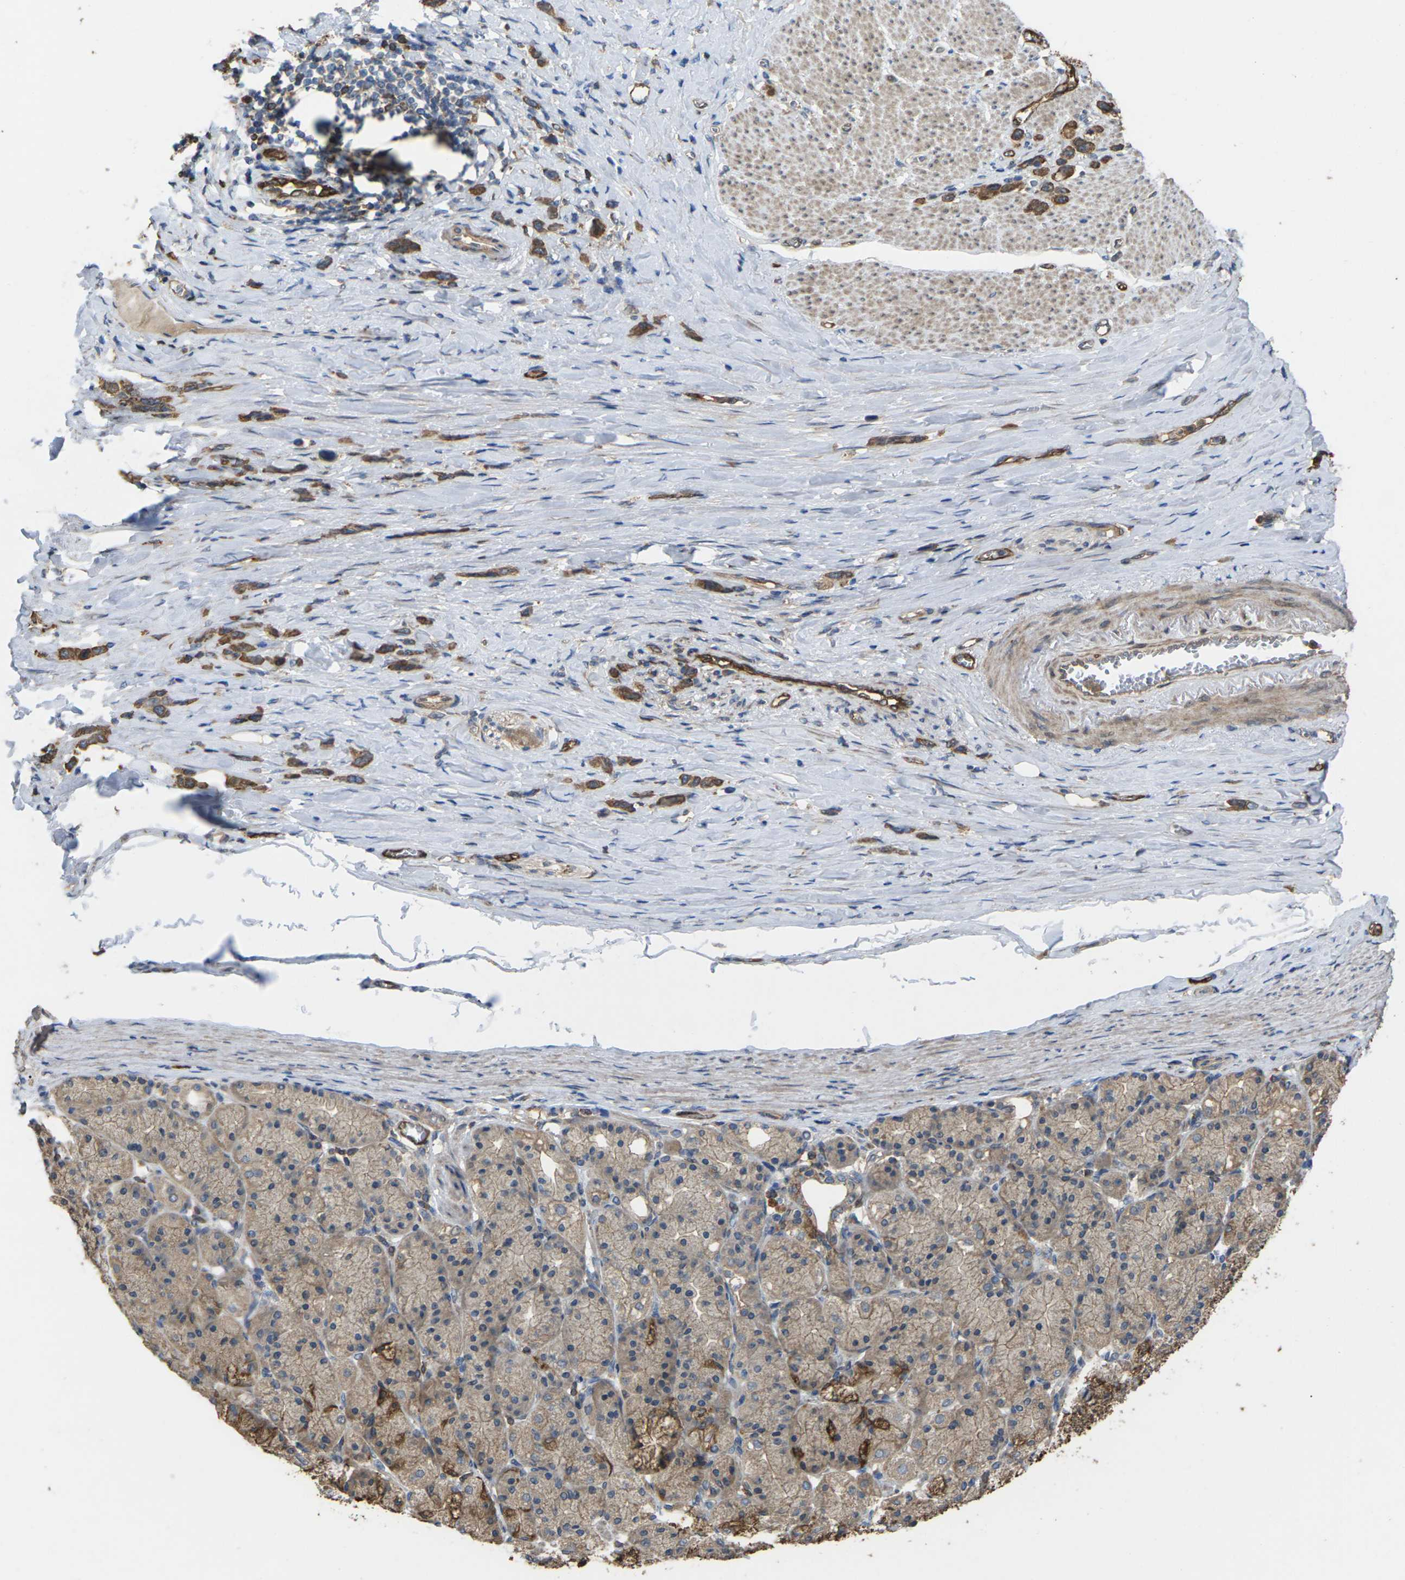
{"staining": {"intensity": "moderate", "quantity": ">75%", "location": "cytoplasmic/membranous"}, "tissue": "stomach cancer", "cell_type": "Tumor cells", "image_type": "cancer", "snomed": [{"axis": "morphology", "description": "Normal tissue, NOS"}, {"axis": "morphology", "description": "Adenocarcinoma, NOS"}, {"axis": "morphology", "description": "Adenocarcinoma, High grade"}, {"axis": "topography", "description": "Stomach, upper"}, {"axis": "topography", "description": "Stomach"}], "caption": "Moderate cytoplasmic/membranous positivity for a protein is seen in about >75% of tumor cells of stomach adenocarcinoma using immunohistochemistry (IHC).", "gene": "TIAM1", "patient": {"sex": "female", "age": 65}}